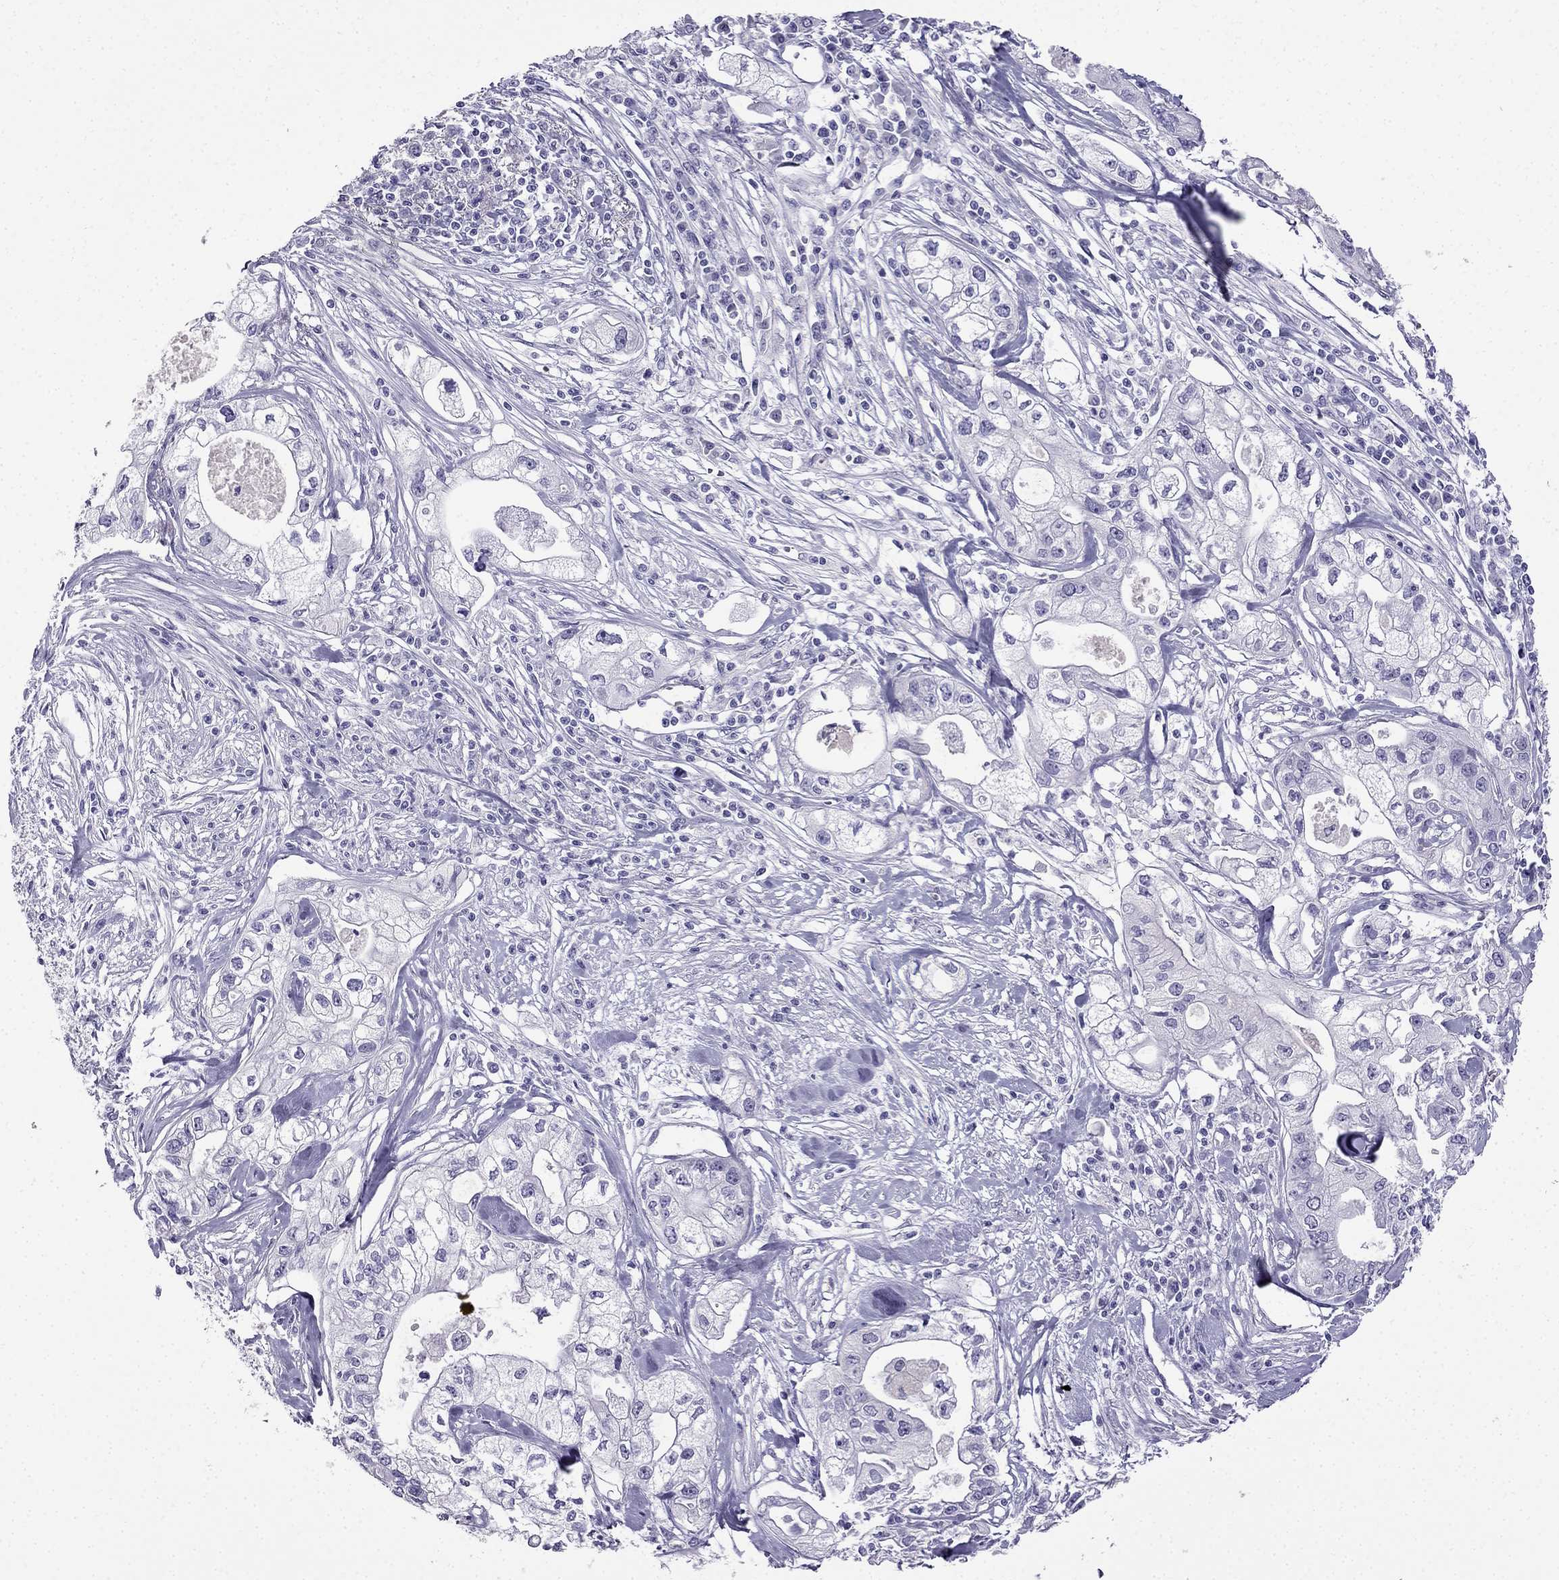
{"staining": {"intensity": "negative", "quantity": "none", "location": "none"}, "tissue": "pancreatic cancer", "cell_type": "Tumor cells", "image_type": "cancer", "snomed": [{"axis": "morphology", "description": "Adenocarcinoma, NOS"}, {"axis": "topography", "description": "Pancreas"}], "caption": "Immunohistochemical staining of pancreatic cancer (adenocarcinoma) exhibits no significant staining in tumor cells.", "gene": "CDHR4", "patient": {"sex": "male", "age": 70}}